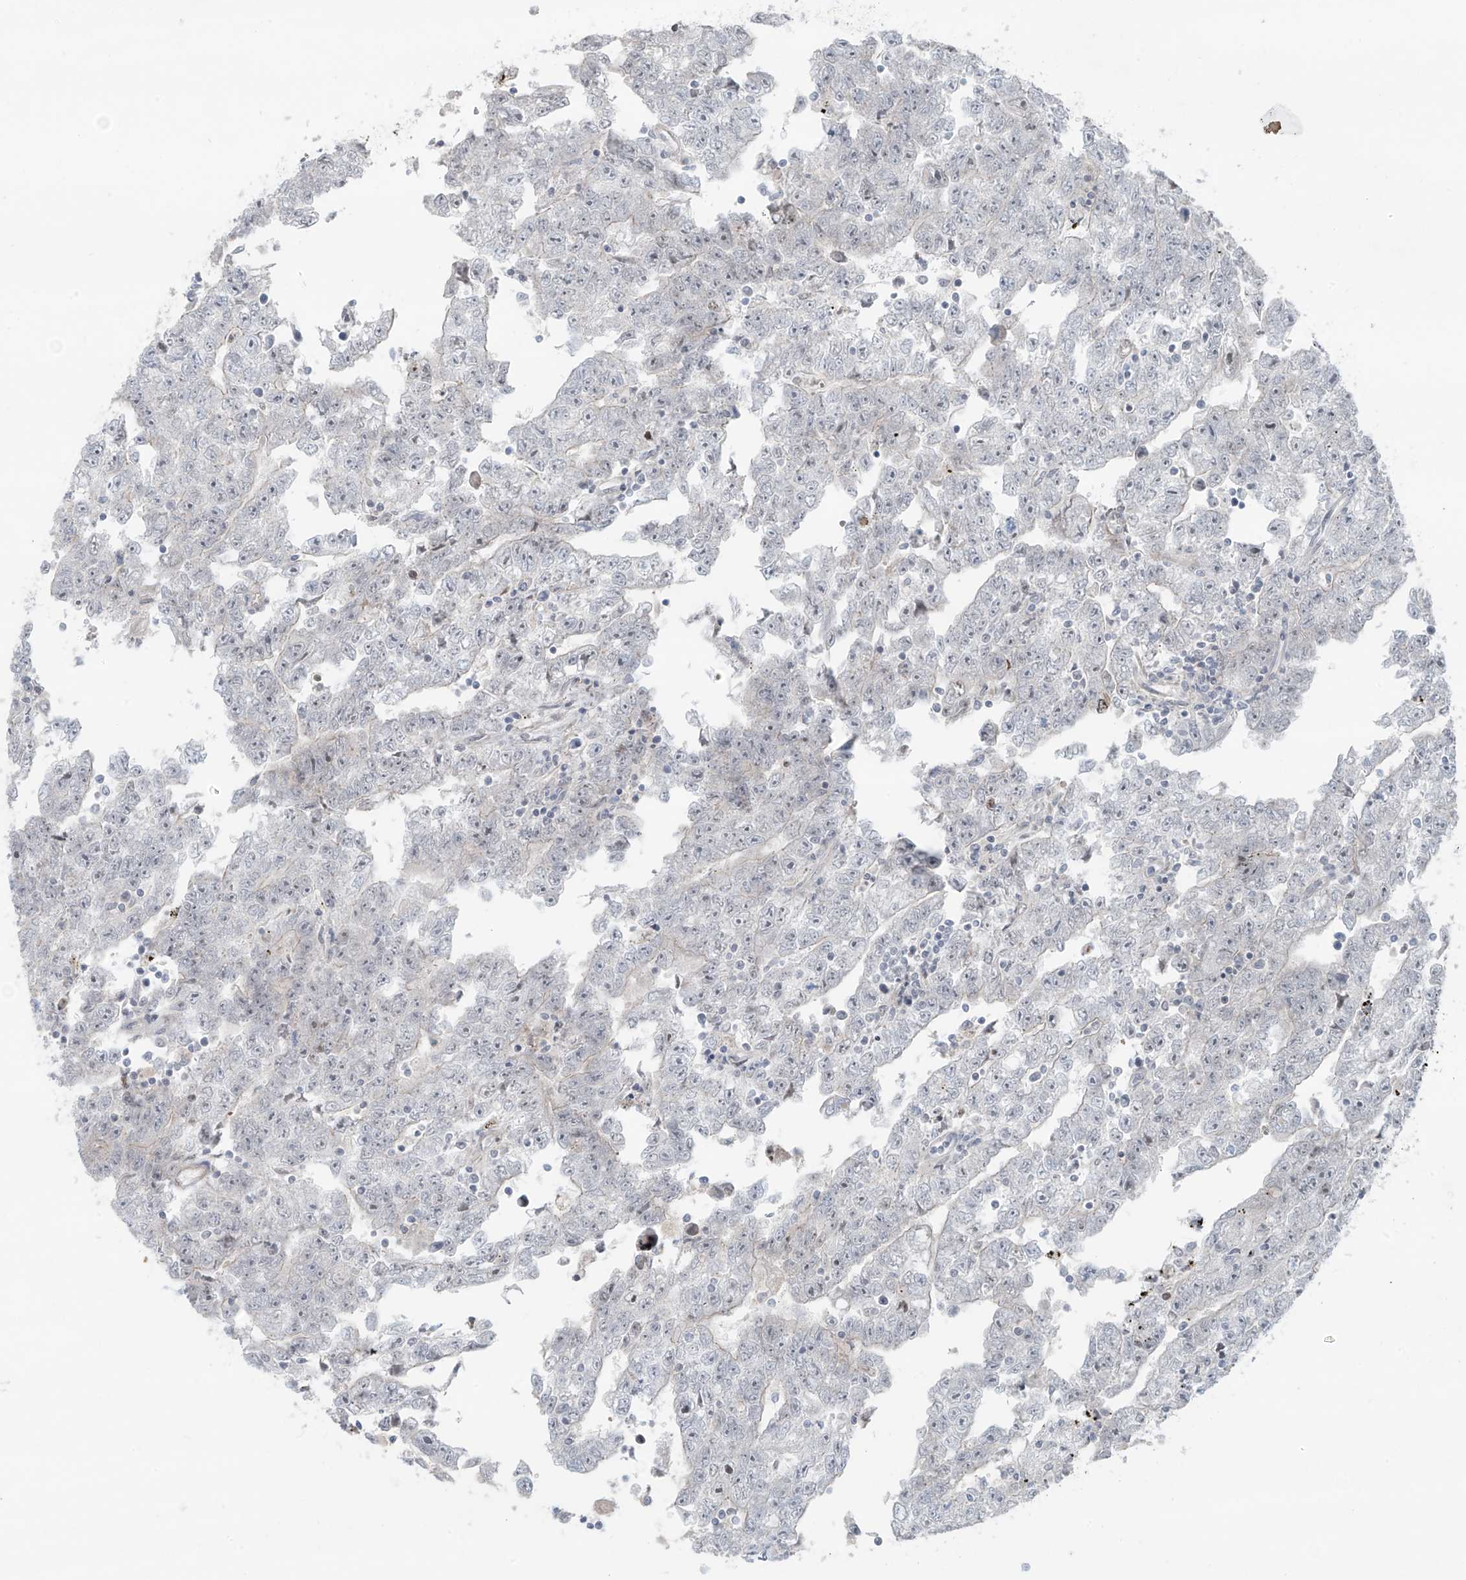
{"staining": {"intensity": "negative", "quantity": "none", "location": "none"}, "tissue": "testis cancer", "cell_type": "Tumor cells", "image_type": "cancer", "snomed": [{"axis": "morphology", "description": "Carcinoma, Embryonal, NOS"}, {"axis": "topography", "description": "Testis"}], "caption": "Tumor cells show no significant staining in testis embryonal carcinoma. Brightfield microscopy of immunohistochemistry stained with DAB (brown) and hematoxylin (blue), captured at high magnification.", "gene": "RASGEF1A", "patient": {"sex": "male", "age": 25}}